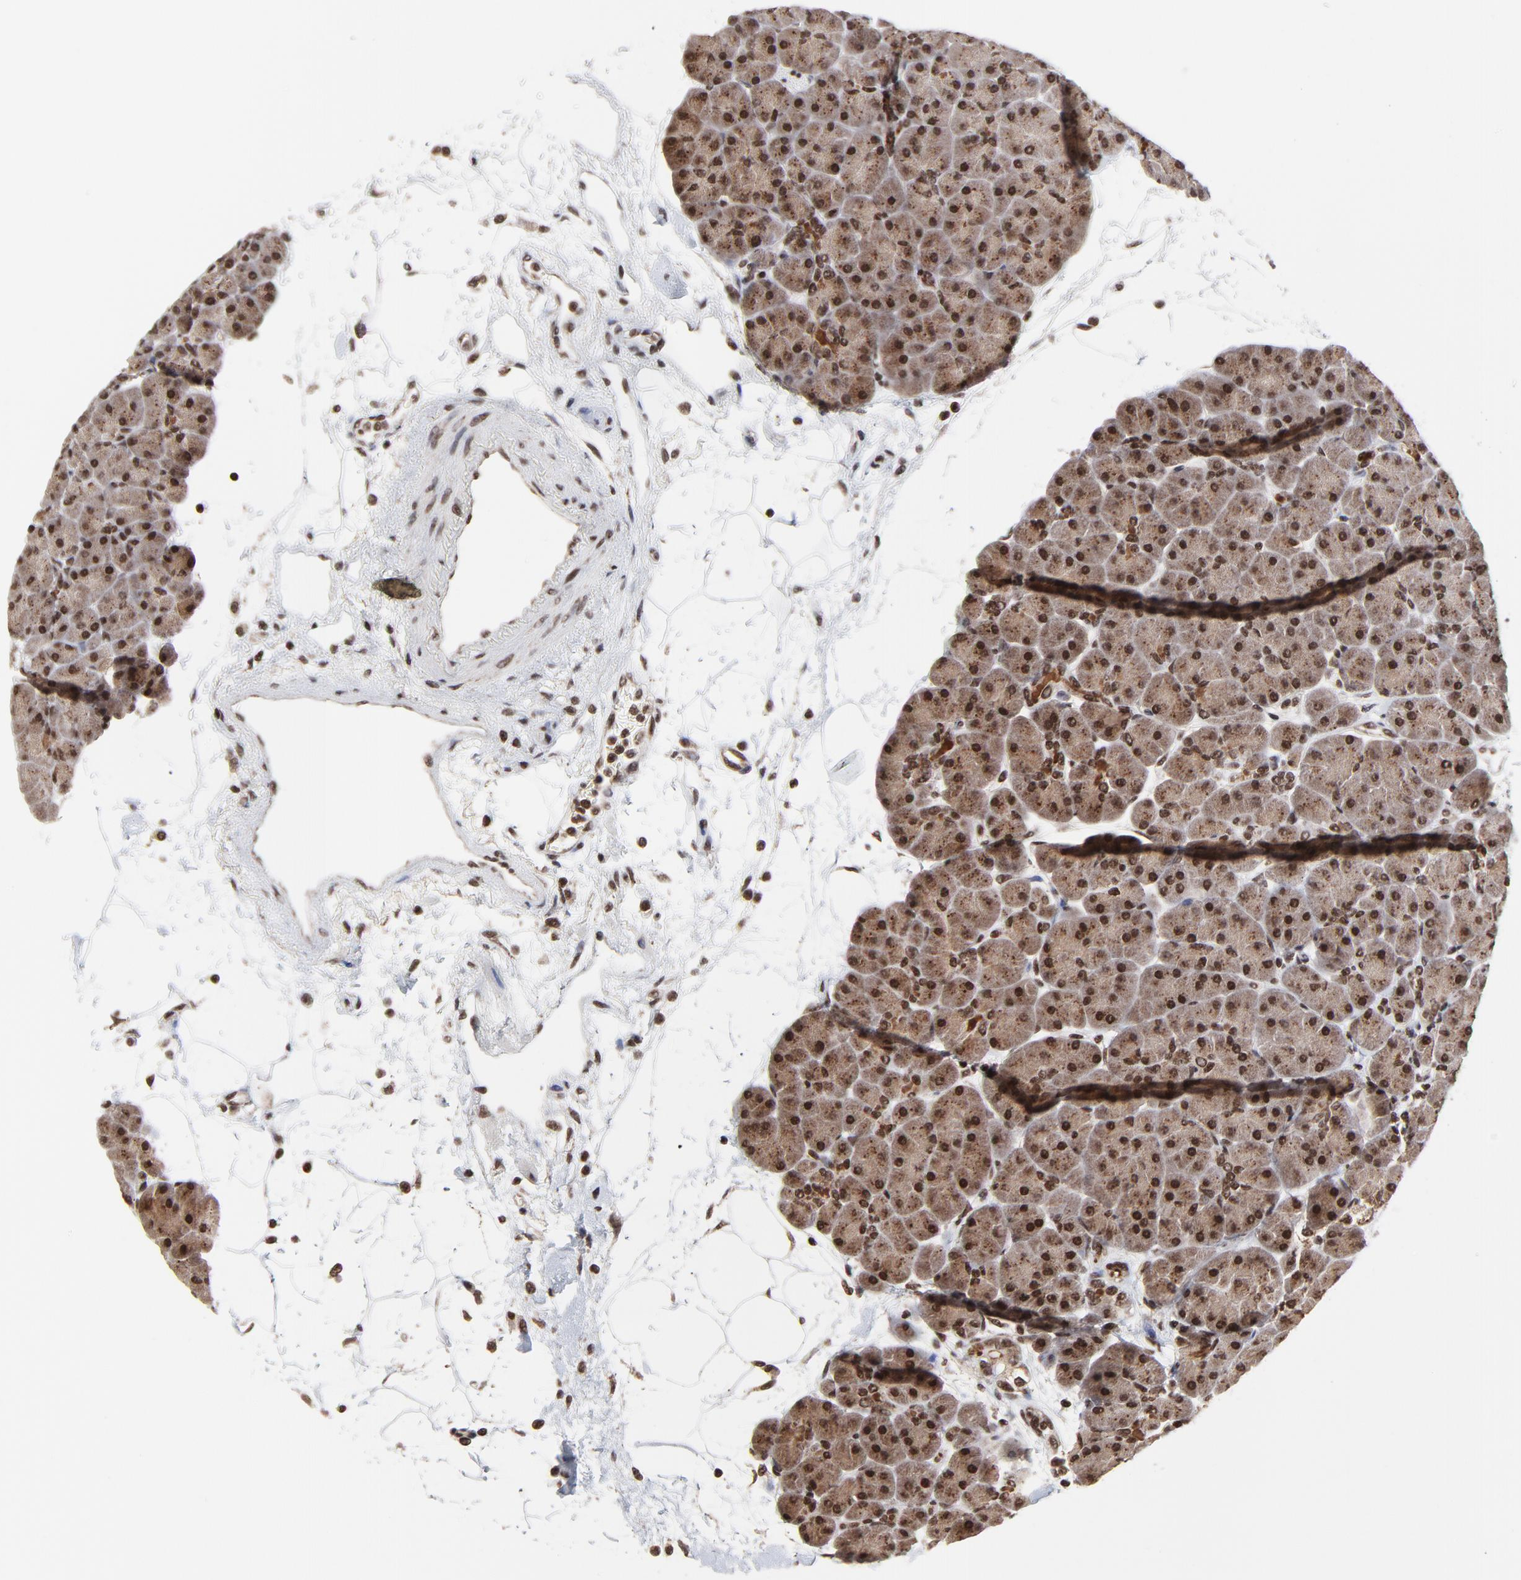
{"staining": {"intensity": "strong", "quantity": ">75%", "location": "cytoplasmic/membranous,nuclear"}, "tissue": "pancreas", "cell_type": "Exocrine glandular cells", "image_type": "normal", "snomed": [{"axis": "morphology", "description": "Normal tissue, NOS"}, {"axis": "topography", "description": "Pancreas"}], "caption": "Immunohistochemistry micrograph of benign pancreas: pancreas stained using immunohistochemistry (IHC) demonstrates high levels of strong protein expression localized specifically in the cytoplasmic/membranous,nuclear of exocrine glandular cells, appearing as a cytoplasmic/membranous,nuclear brown color.", "gene": "ZNF777", "patient": {"sex": "male", "age": 66}}